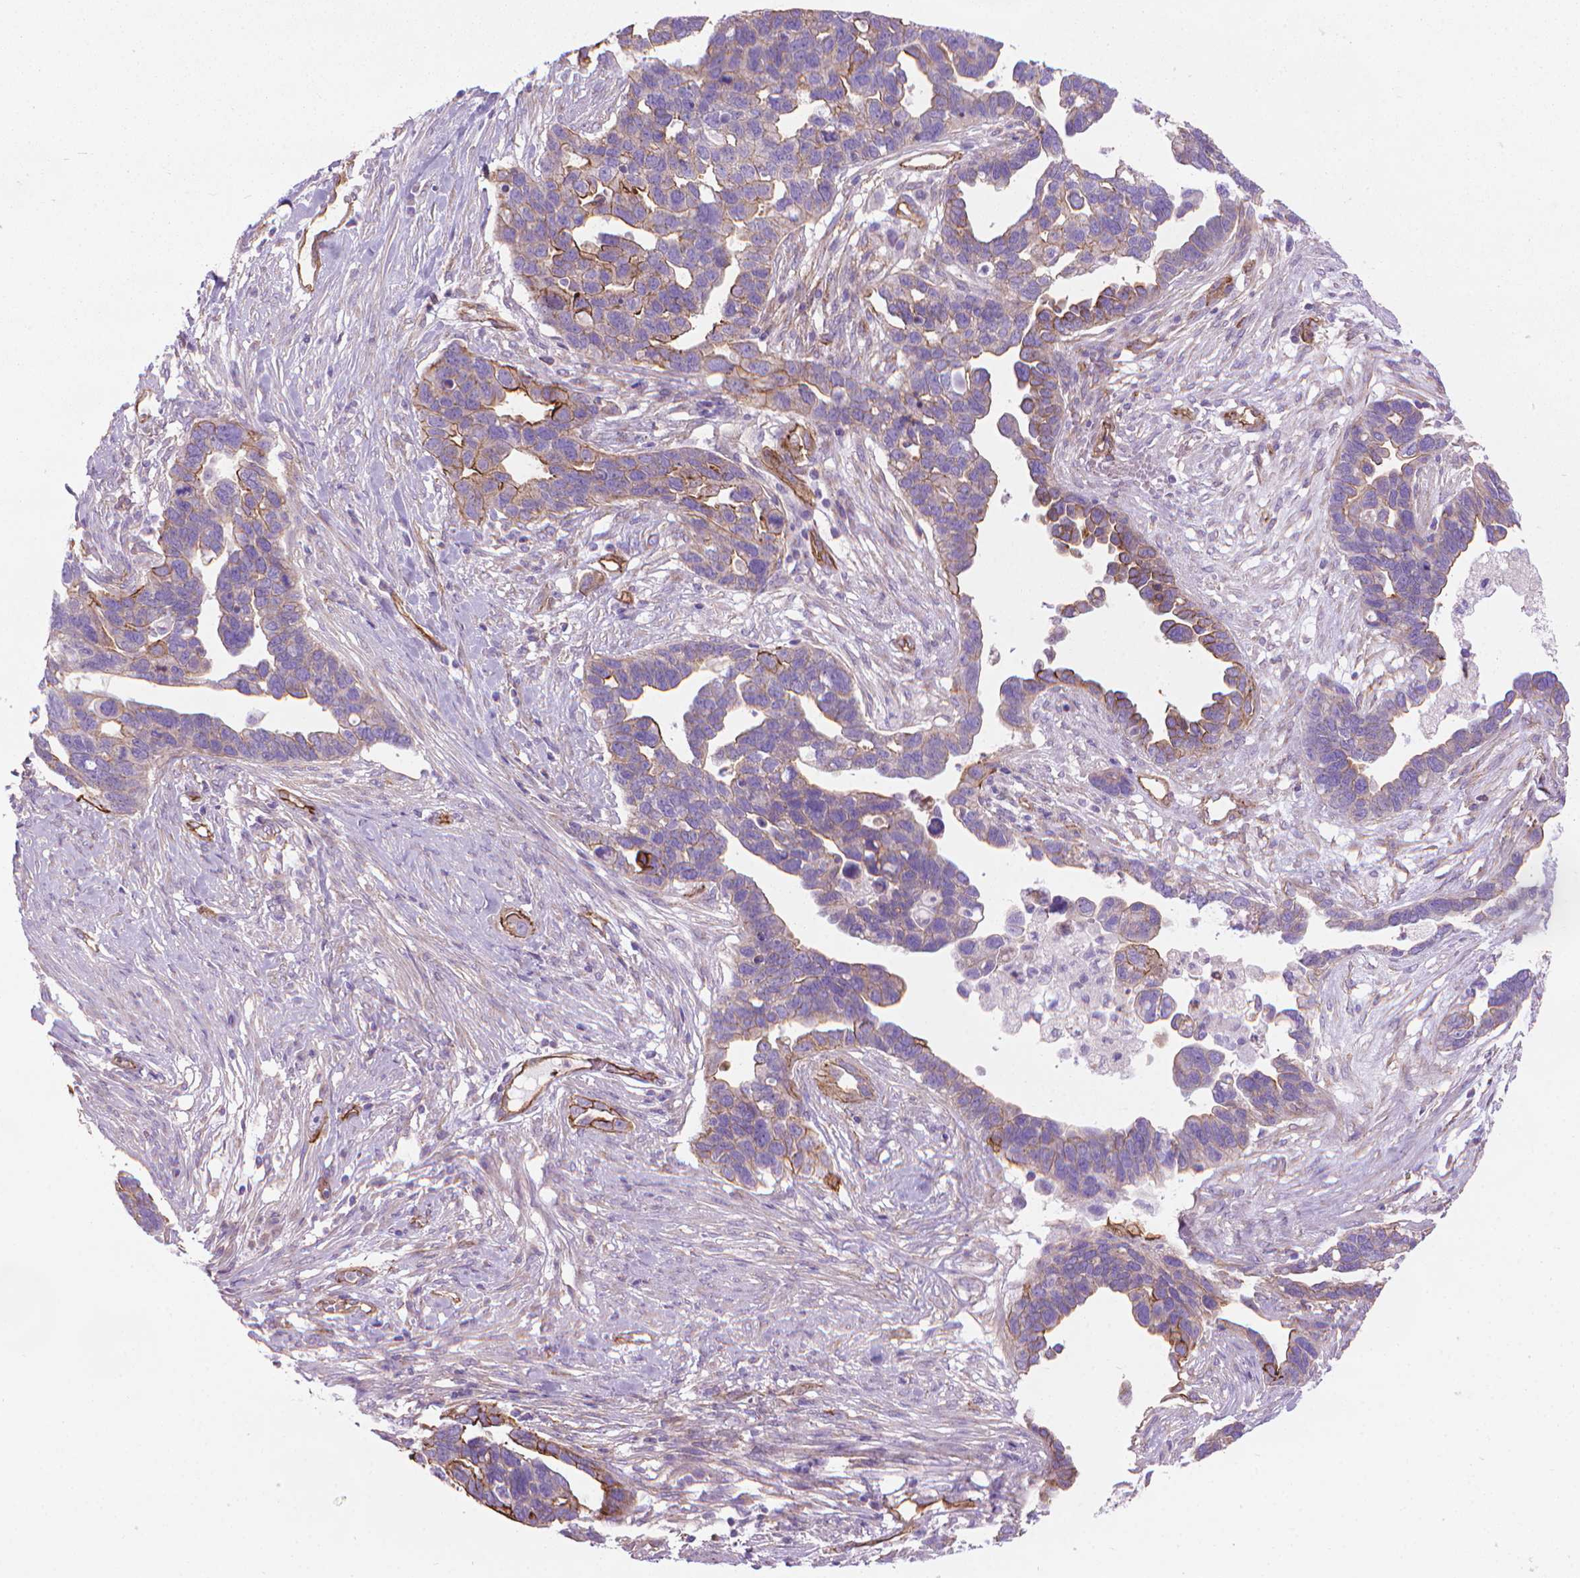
{"staining": {"intensity": "moderate", "quantity": "<25%", "location": "cytoplasmic/membranous"}, "tissue": "ovarian cancer", "cell_type": "Tumor cells", "image_type": "cancer", "snomed": [{"axis": "morphology", "description": "Cystadenocarcinoma, serous, NOS"}, {"axis": "topography", "description": "Ovary"}], "caption": "Immunohistochemical staining of human serous cystadenocarcinoma (ovarian) displays low levels of moderate cytoplasmic/membranous protein staining in approximately <25% of tumor cells. The protein of interest is shown in brown color, while the nuclei are stained blue.", "gene": "TENT5A", "patient": {"sex": "female", "age": 54}}